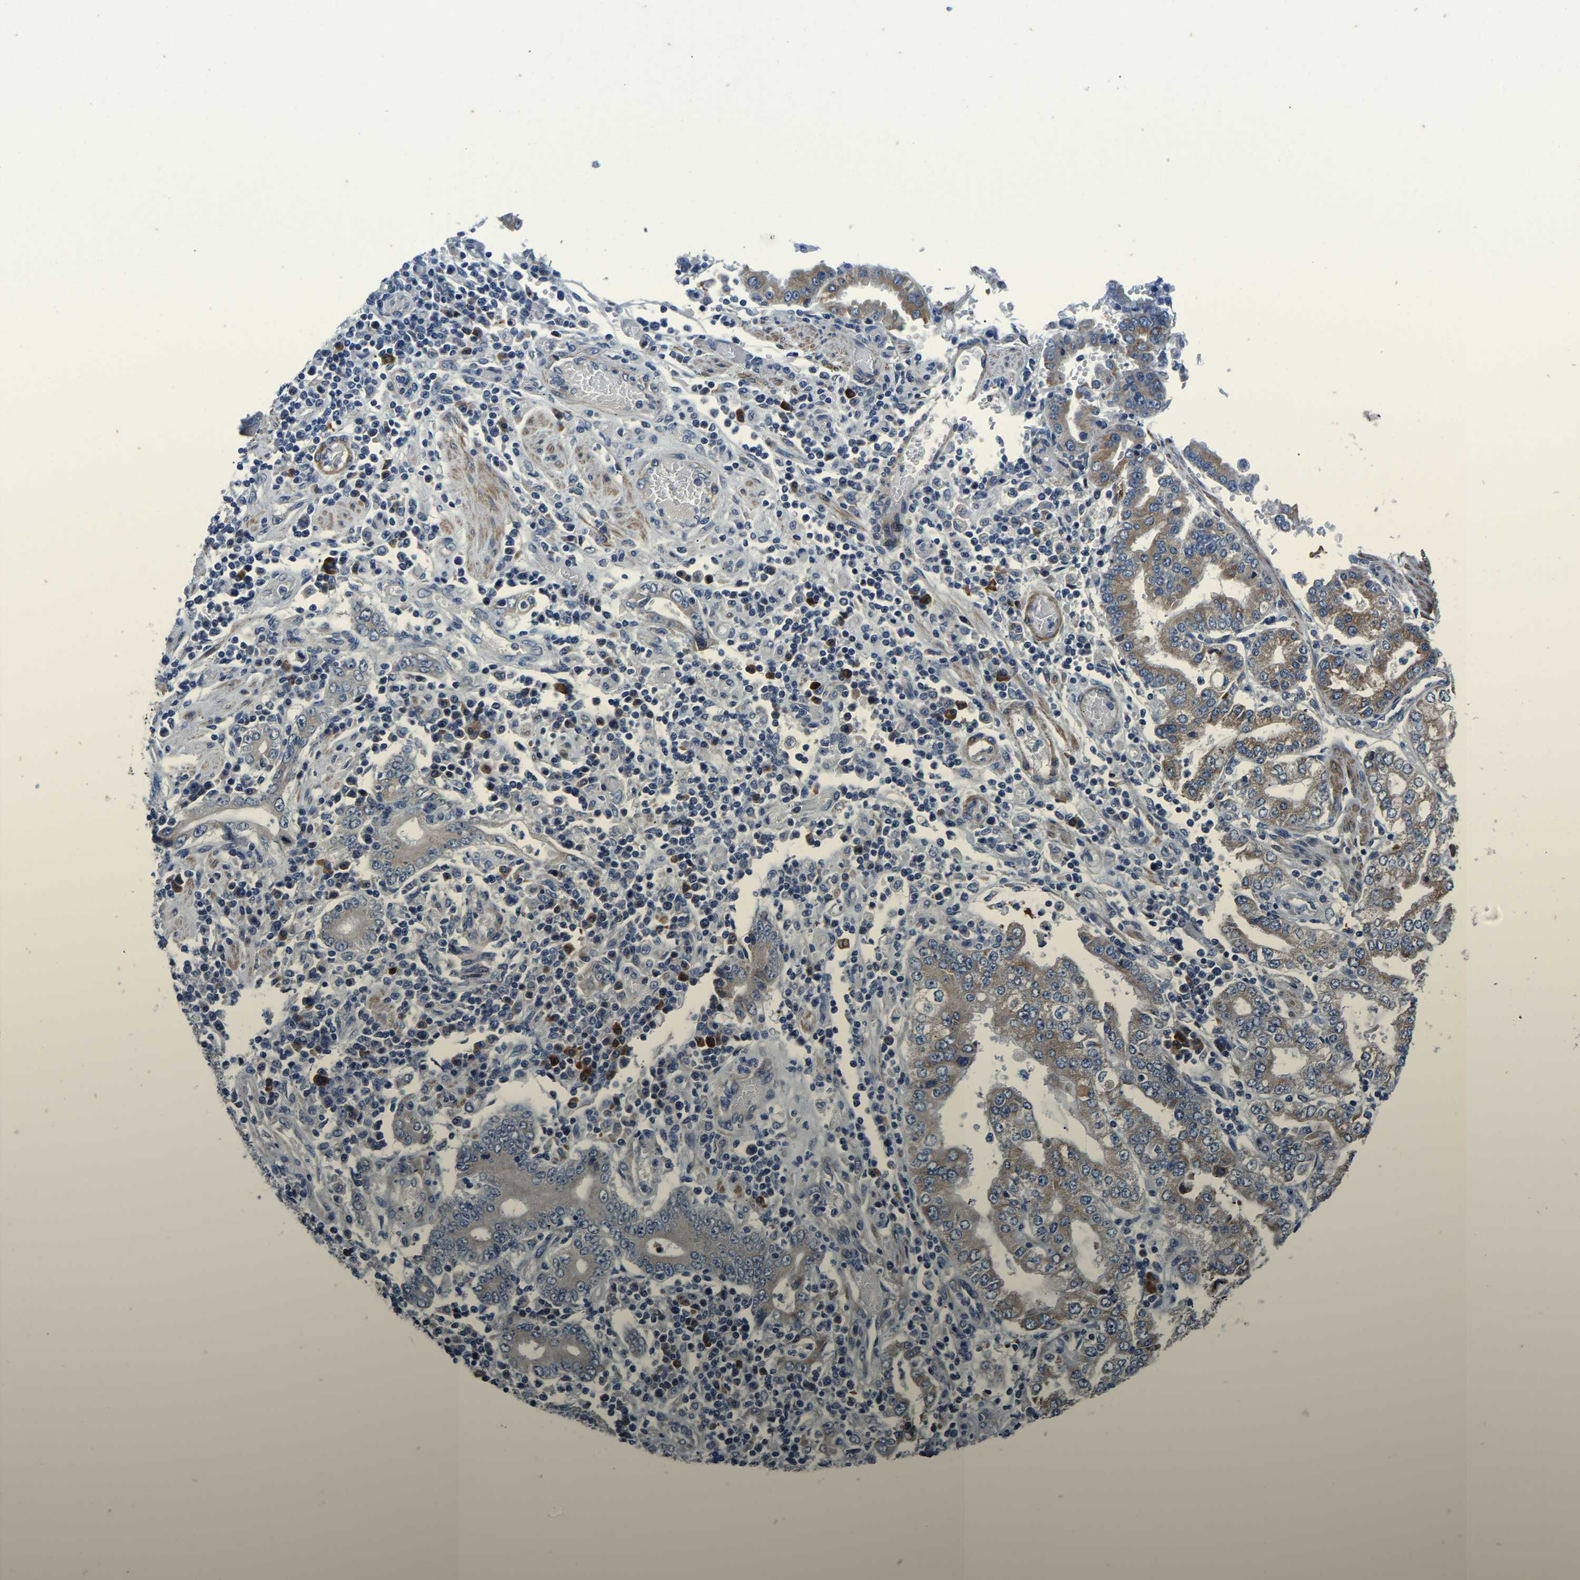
{"staining": {"intensity": "moderate", "quantity": "25%-75%", "location": "cytoplasmic/membranous"}, "tissue": "stomach cancer", "cell_type": "Tumor cells", "image_type": "cancer", "snomed": [{"axis": "morphology", "description": "Adenocarcinoma, NOS"}, {"axis": "topography", "description": "Stomach"}], "caption": "A photomicrograph of adenocarcinoma (stomach) stained for a protein shows moderate cytoplasmic/membranous brown staining in tumor cells. Nuclei are stained in blue.", "gene": "LIAS", "patient": {"sex": "male", "age": 76}}